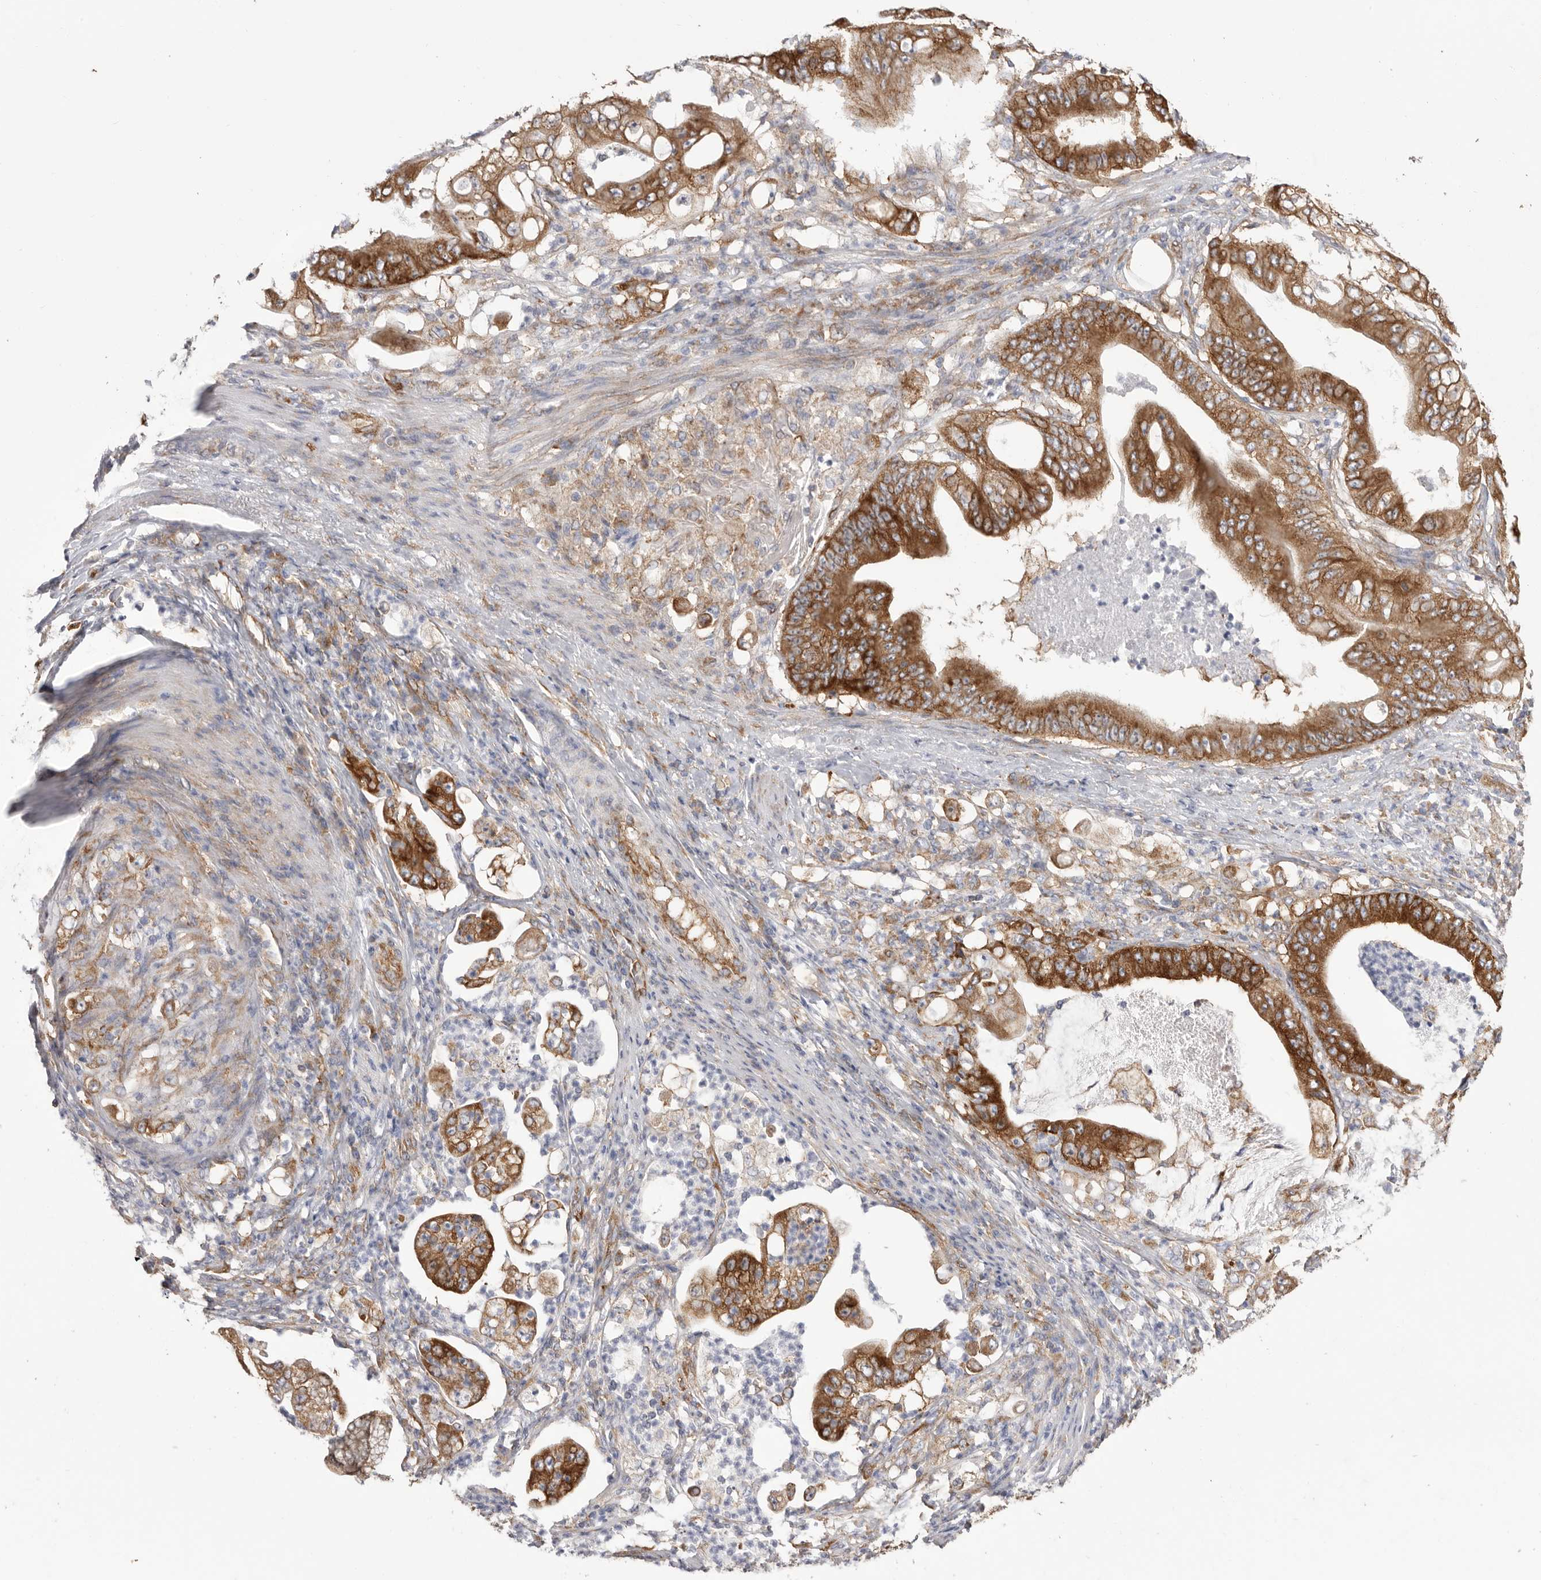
{"staining": {"intensity": "strong", "quantity": ">75%", "location": "cytoplasmic/membranous"}, "tissue": "stomach cancer", "cell_type": "Tumor cells", "image_type": "cancer", "snomed": [{"axis": "morphology", "description": "Adenocarcinoma, NOS"}, {"axis": "topography", "description": "Stomach"}], "caption": "Human stomach cancer (adenocarcinoma) stained with a protein marker reveals strong staining in tumor cells.", "gene": "SERBP1", "patient": {"sex": "female", "age": 73}}